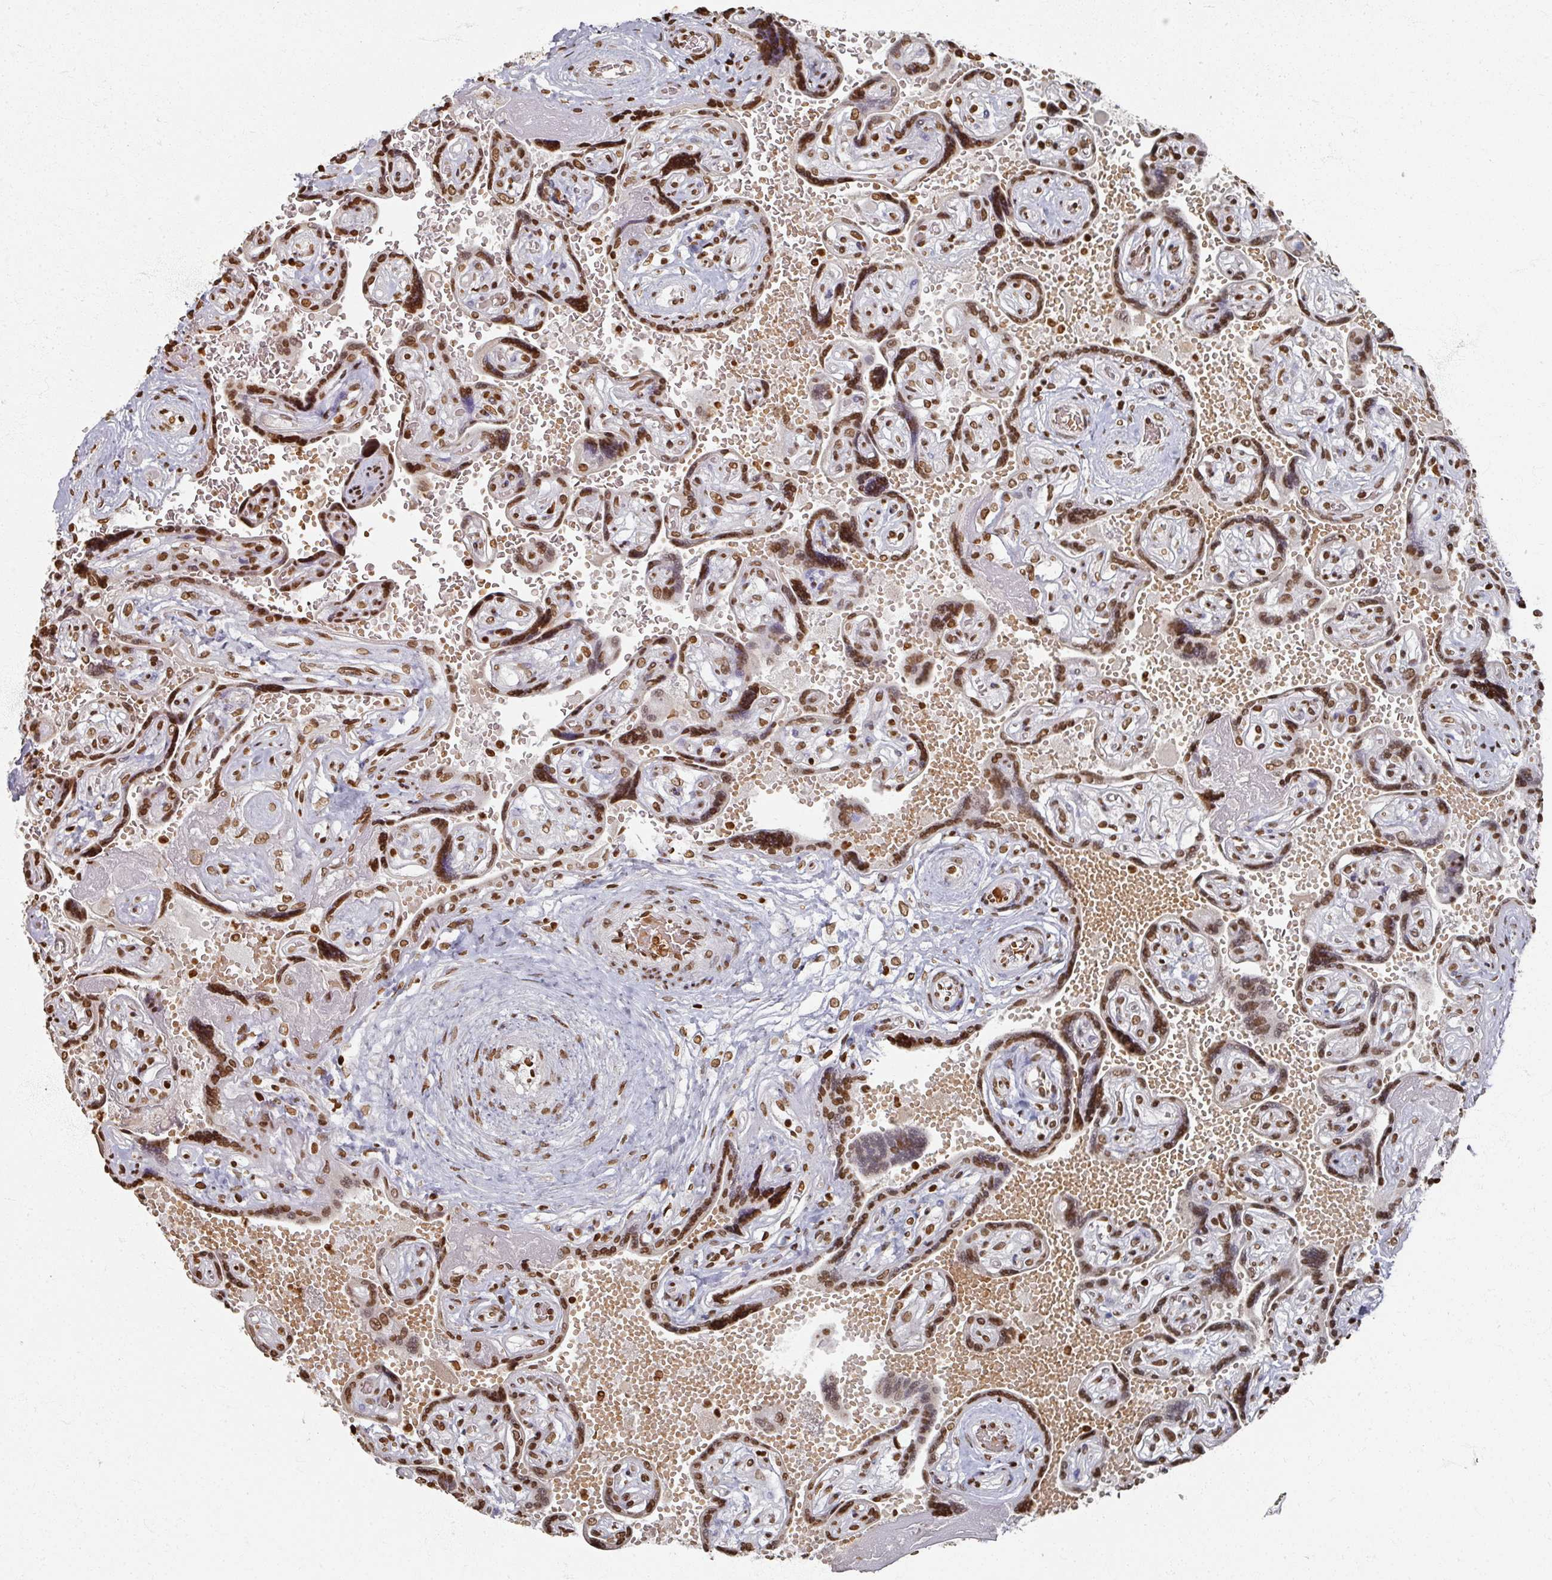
{"staining": {"intensity": "moderate", "quantity": ">75%", "location": "nuclear"}, "tissue": "placenta", "cell_type": "Trophoblastic cells", "image_type": "normal", "snomed": [{"axis": "morphology", "description": "Normal tissue, NOS"}, {"axis": "topography", "description": "Placenta"}], "caption": "Moderate nuclear protein staining is present in approximately >75% of trophoblastic cells in placenta. (Brightfield microscopy of DAB IHC at high magnification).", "gene": "DCUN1D5", "patient": {"sex": "female", "age": 32}}